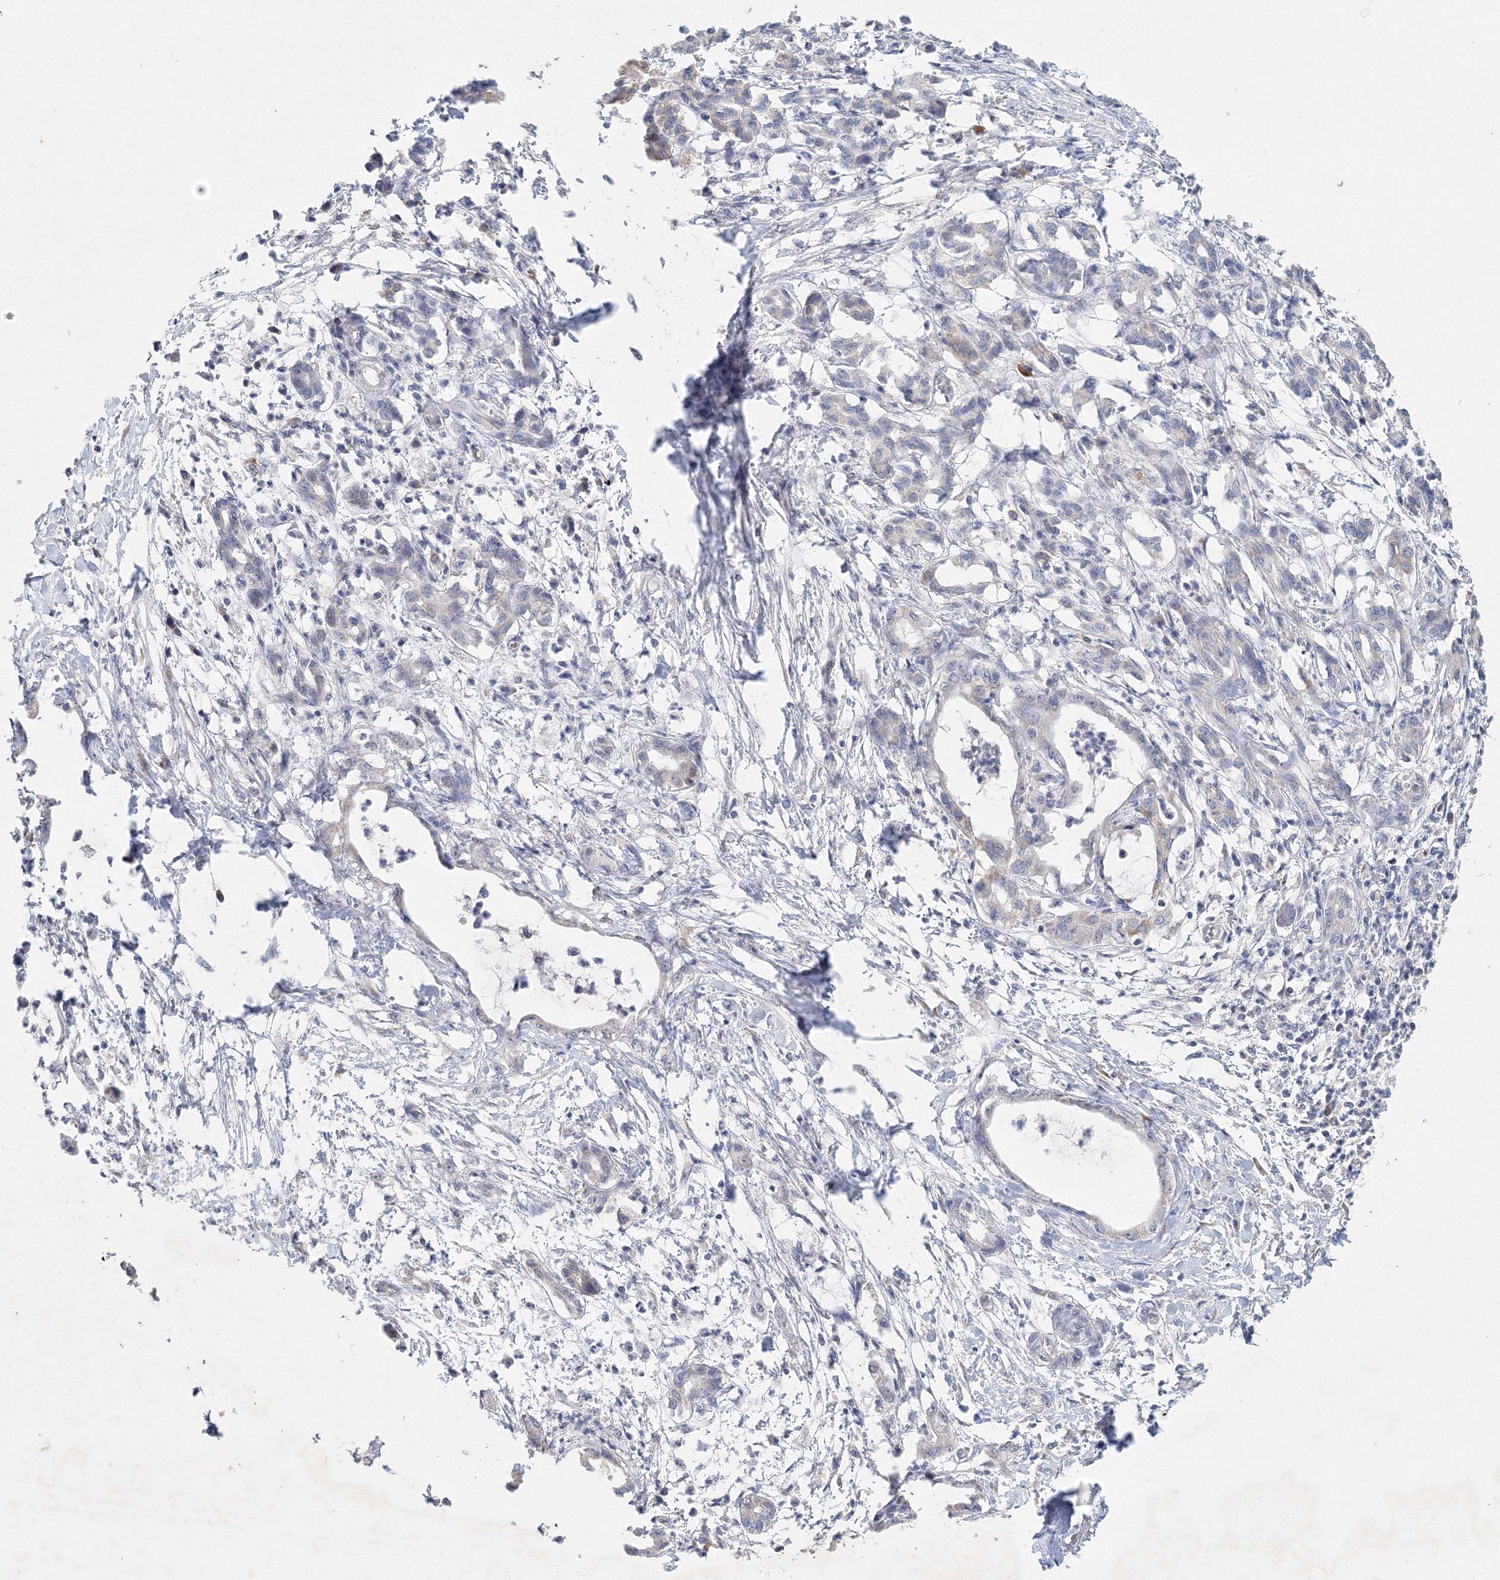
{"staining": {"intensity": "weak", "quantity": "<25%", "location": "cytoplasmic/membranous"}, "tissue": "pancreatic cancer", "cell_type": "Tumor cells", "image_type": "cancer", "snomed": [{"axis": "morphology", "description": "Adenocarcinoma, NOS"}, {"axis": "topography", "description": "Pancreas"}], "caption": "There is no significant positivity in tumor cells of pancreatic cancer. Brightfield microscopy of immunohistochemistry stained with DAB (3,3'-diaminobenzidine) (brown) and hematoxylin (blue), captured at high magnification.", "gene": "WDR49", "patient": {"sex": "female", "age": 55}}